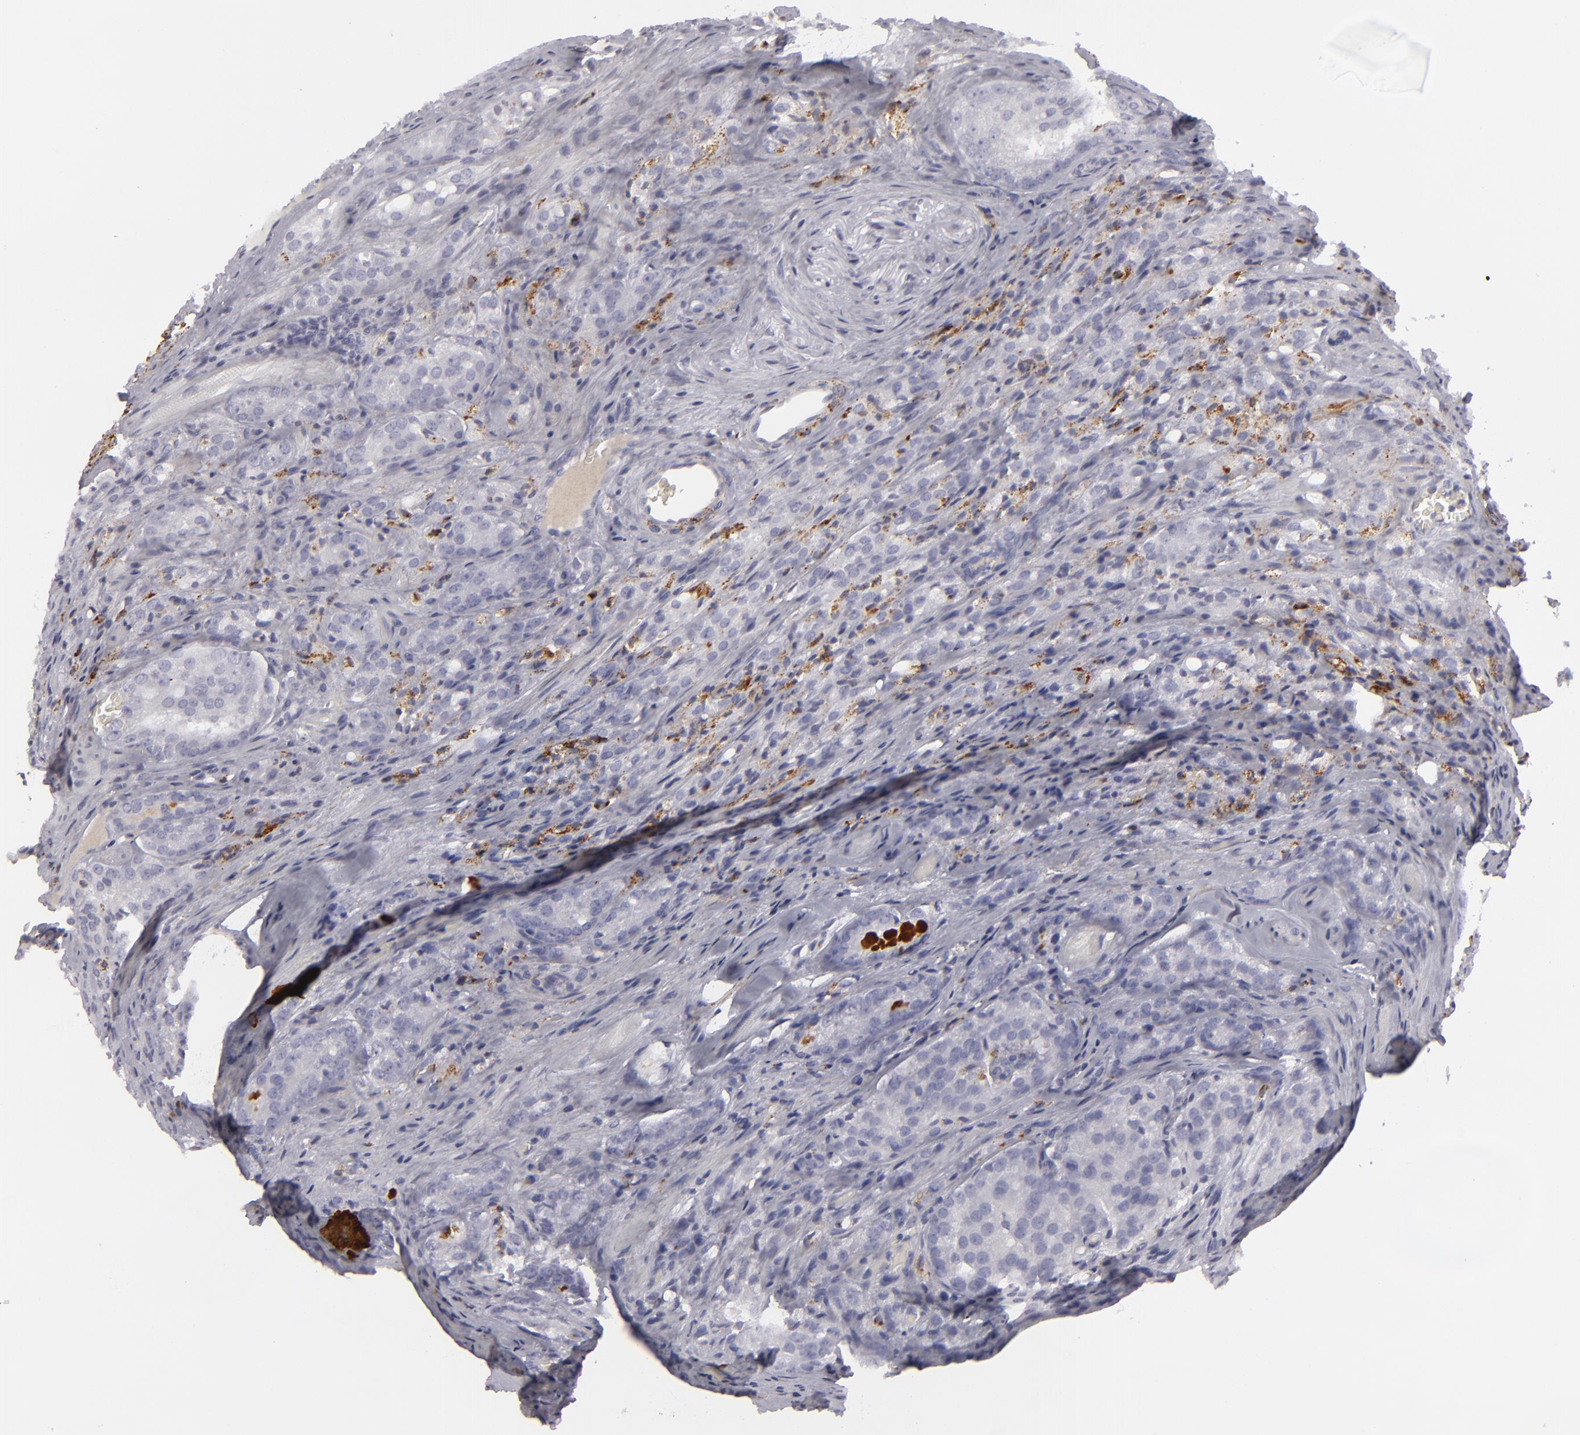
{"staining": {"intensity": "negative", "quantity": "none", "location": "none"}, "tissue": "prostate cancer", "cell_type": "Tumor cells", "image_type": "cancer", "snomed": [{"axis": "morphology", "description": "Adenocarcinoma, Medium grade"}, {"axis": "topography", "description": "Prostate"}], "caption": "Tumor cells show no significant protein staining in medium-grade adenocarcinoma (prostate).", "gene": "C9", "patient": {"sex": "male", "age": 60}}